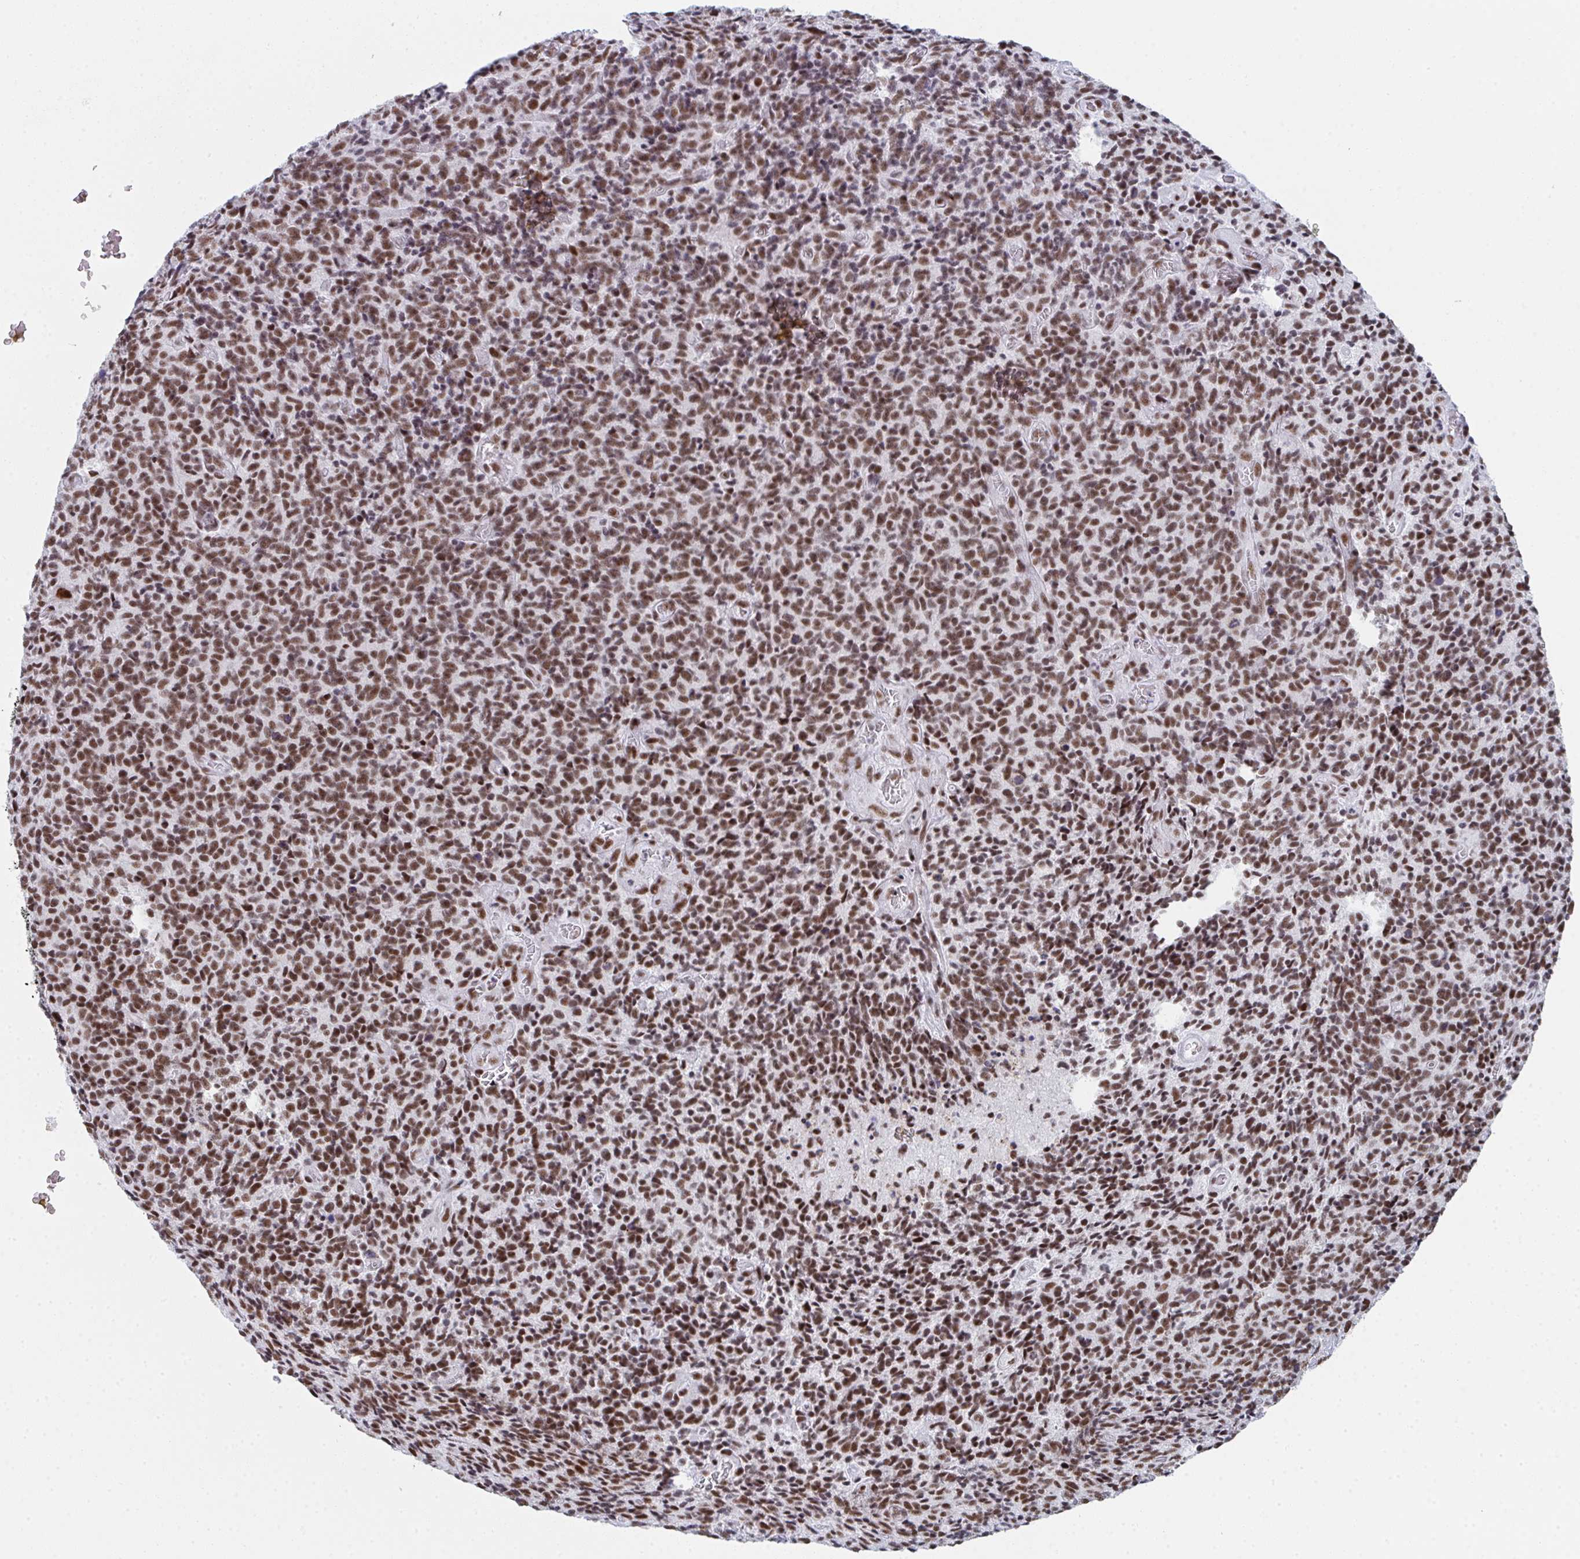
{"staining": {"intensity": "strong", "quantity": ">75%", "location": "nuclear"}, "tissue": "glioma", "cell_type": "Tumor cells", "image_type": "cancer", "snomed": [{"axis": "morphology", "description": "Glioma, malignant, High grade"}, {"axis": "topography", "description": "Brain"}], "caption": "Human high-grade glioma (malignant) stained with a protein marker reveals strong staining in tumor cells.", "gene": "SNRNP70", "patient": {"sex": "male", "age": 76}}